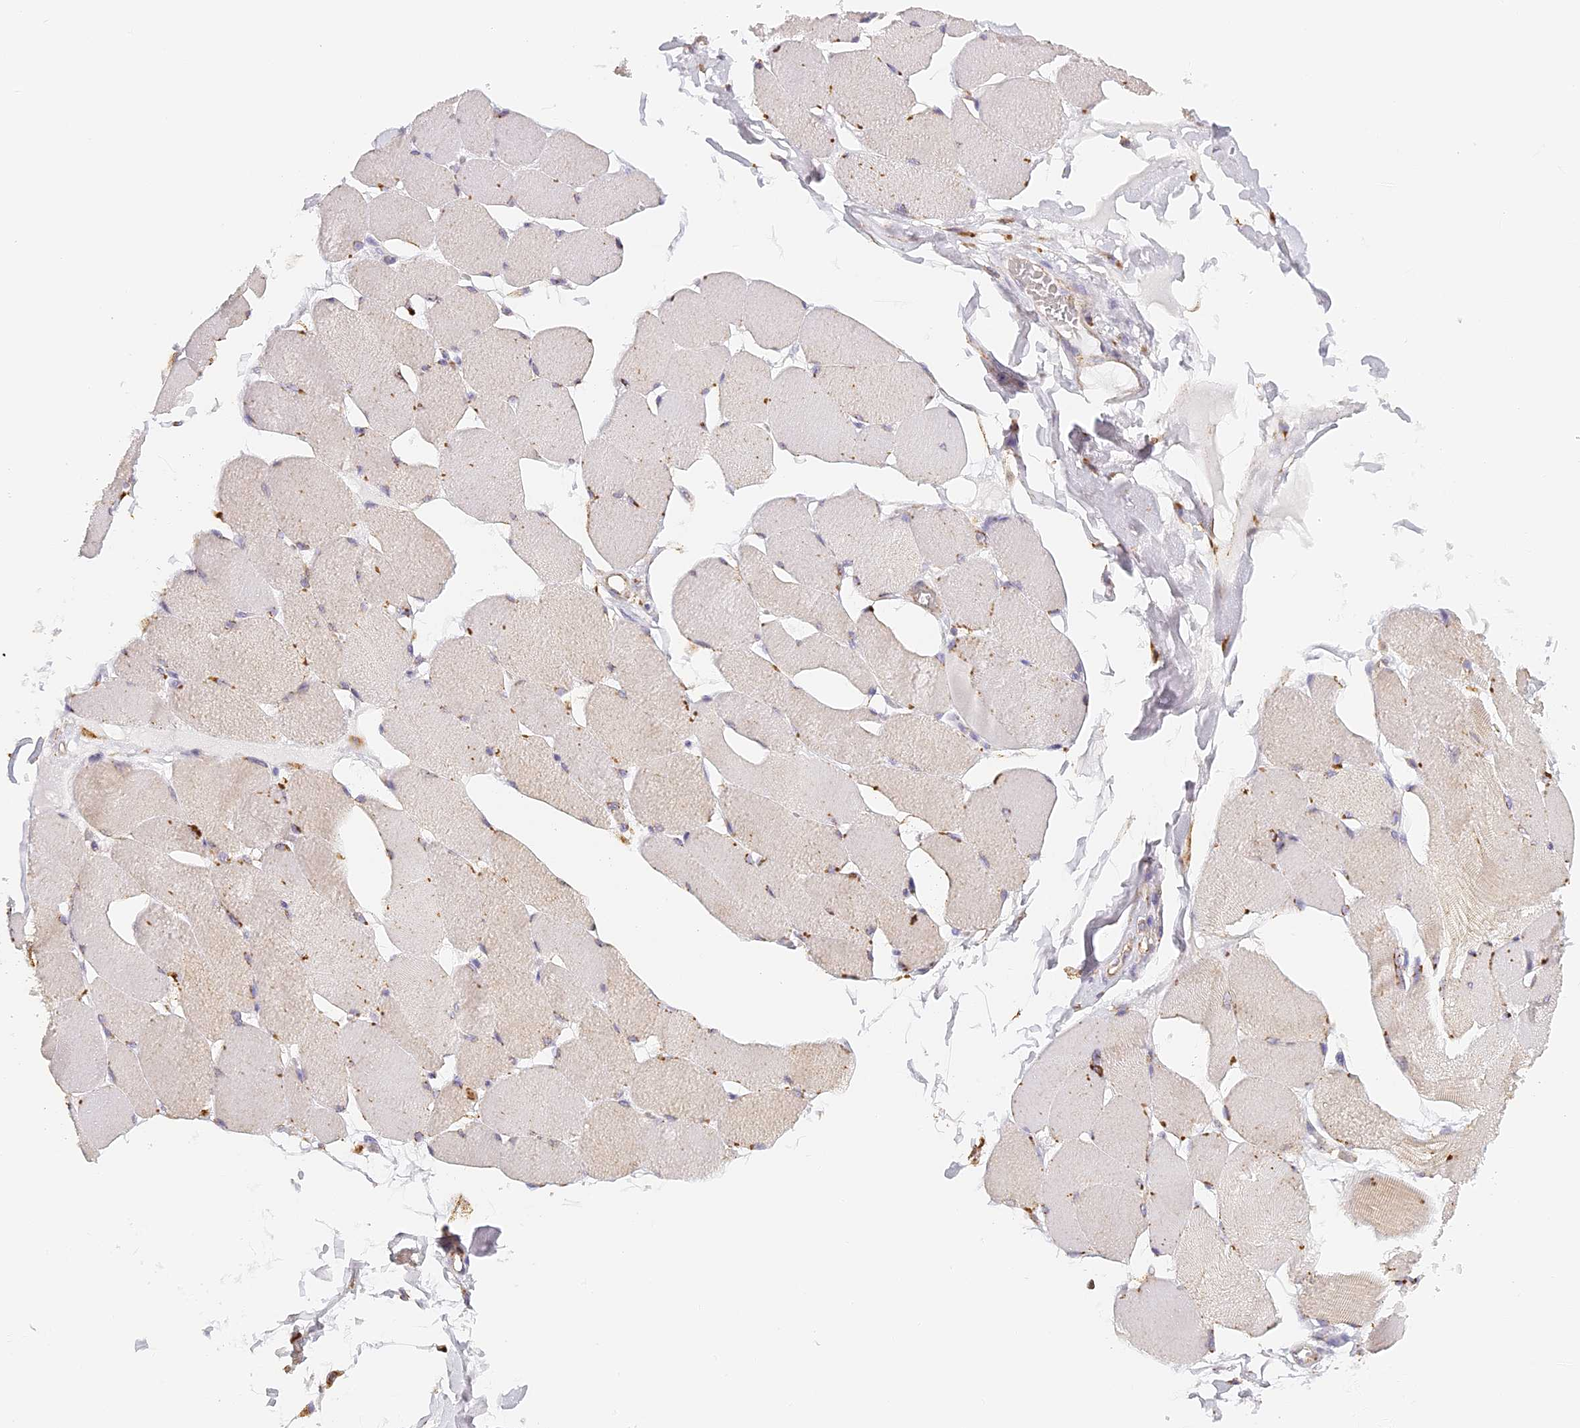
{"staining": {"intensity": "weak", "quantity": "<25%", "location": "cytoplasmic/membranous"}, "tissue": "skeletal muscle", "cell_type": "Myocytes", "image_type": "normal", "snomed": [{"axis": "morphology", "description": "Normal tissue, NOS"}, {"axis": "topography", "description": "Skin"}, {"axis": "topography", "description": "Skeletal muscle"}], "caption": "DAB immunohistochemical staining of benign skeletal muscle reveals no significant staining in myocytes.", "gene": "LAMP2", "patient": {"sex": "male", "age": 83}}